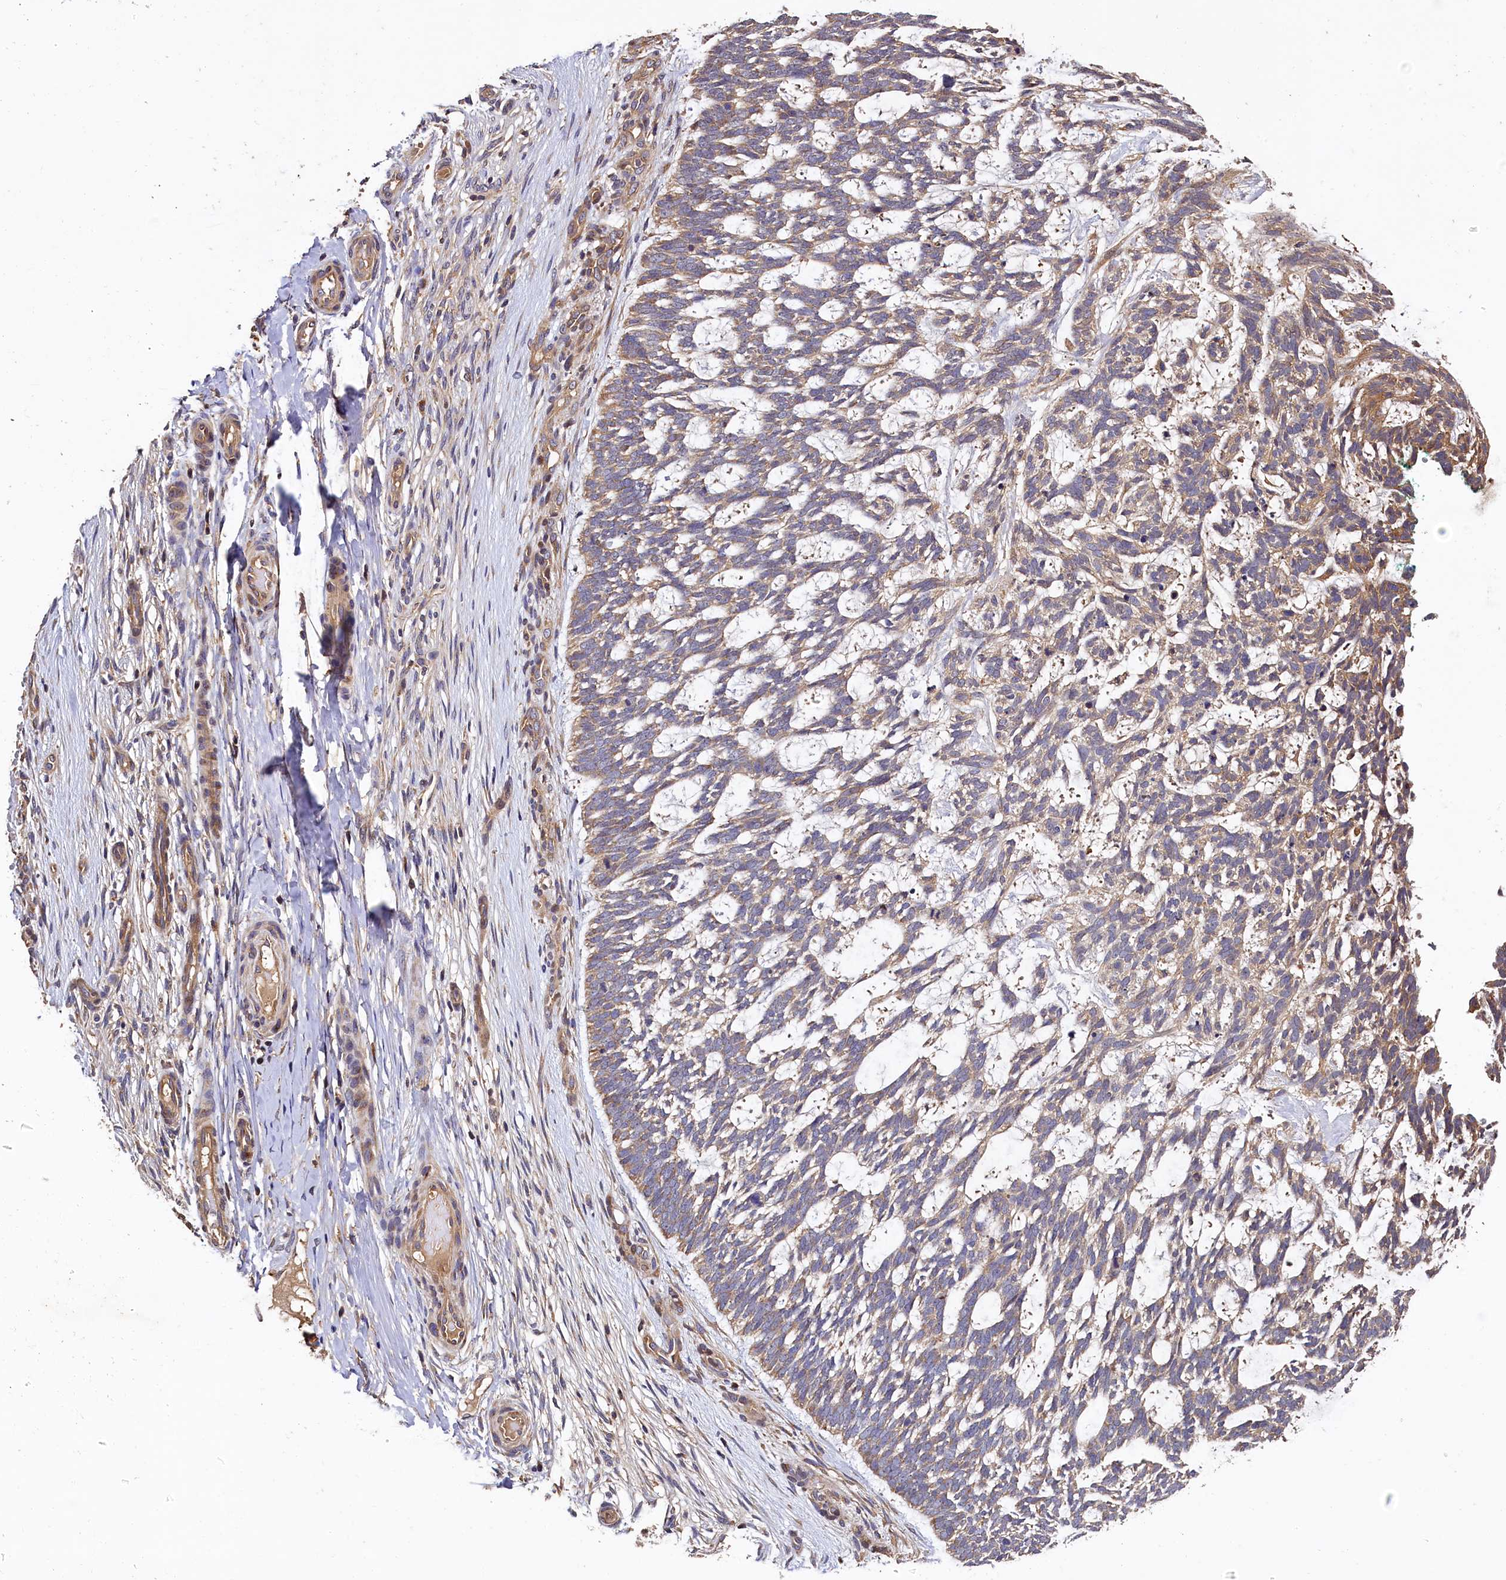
{"staining": {"intensity": "weak", "quantity": "<25%", "location": "cytoplasmic/membranous"}, "tissue": "skin cancer", "cell_type": "Tumor cells", "image_type": "cancer", "snomed": [{"axis": "morphology", "description": "Basal cell carcinoma"}, {"axis": "topography", "description": "Skin"}], "caption": "High power microscopy image of an immunohistochemistry photomicrograph of skin cancer, revealing no significant staining in tumor cells. (IHC, brightfield microscopy, high magnification).", "gene": "KLC2", "patient": {"sex": "male", "age": 88}}